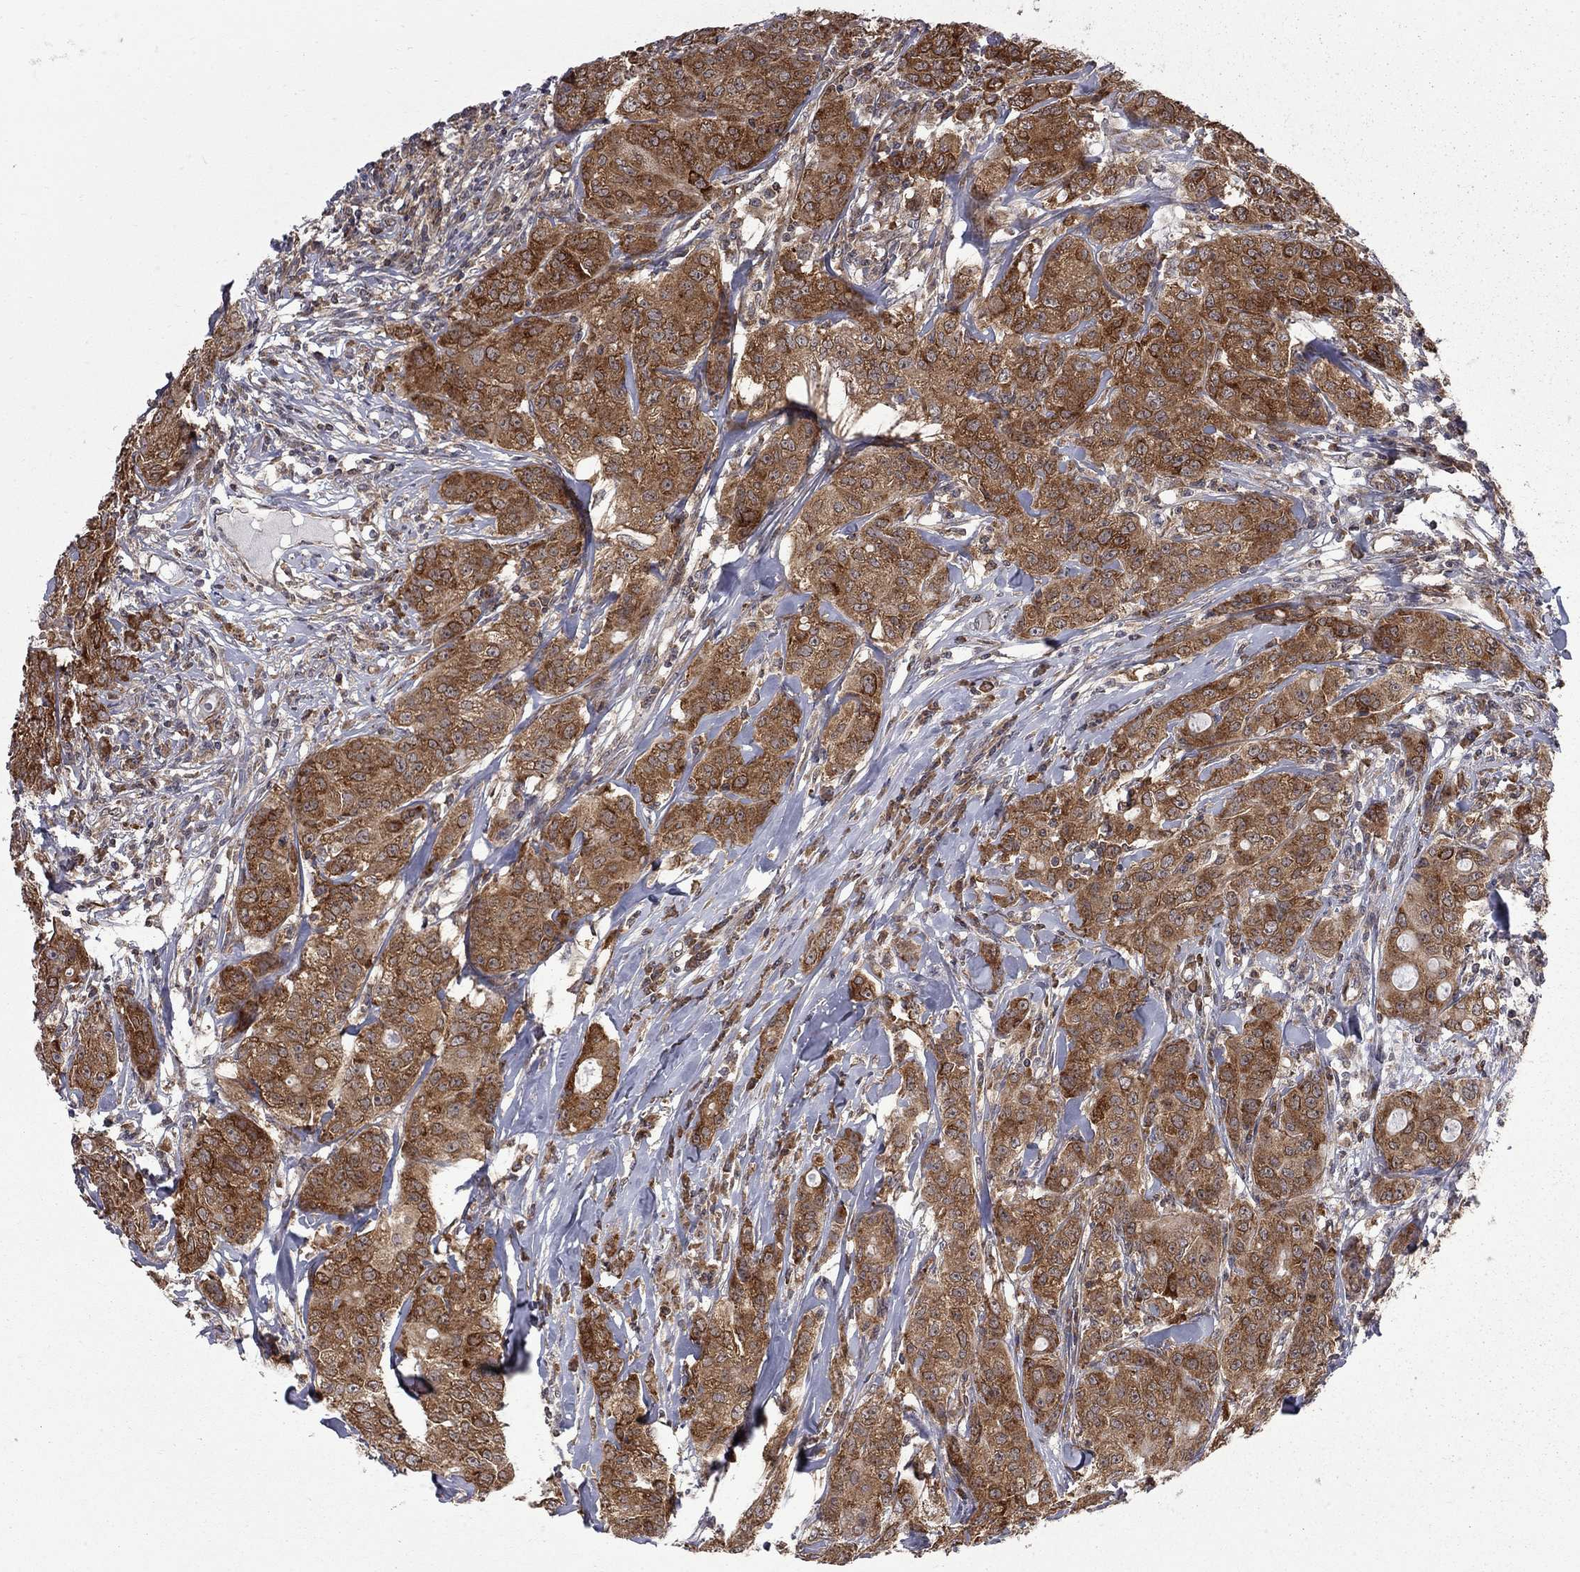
{"staining": {"intensity": "strong", "quantity": ">75%", "location": "cytoplasmic/membranous"}, "tissue": "breast cancer", "cell_type": "Tumor cells", "image_type": "cancer", "snomed": [{"axis": "morphology", "description": "Duct carcinoma"}, {"axis": "topography", "description": "Breast"}], "caption": "A high amount of strong cytoplasmic/membranous staining is identified in about >75% of tumor cells in breast invasive ductal carcinoma tissue. Ihc stains the protein in brown and the nuclei are stained blue.", "gene": "NAA50", "patient": {"sex": "female", "age": 43}}